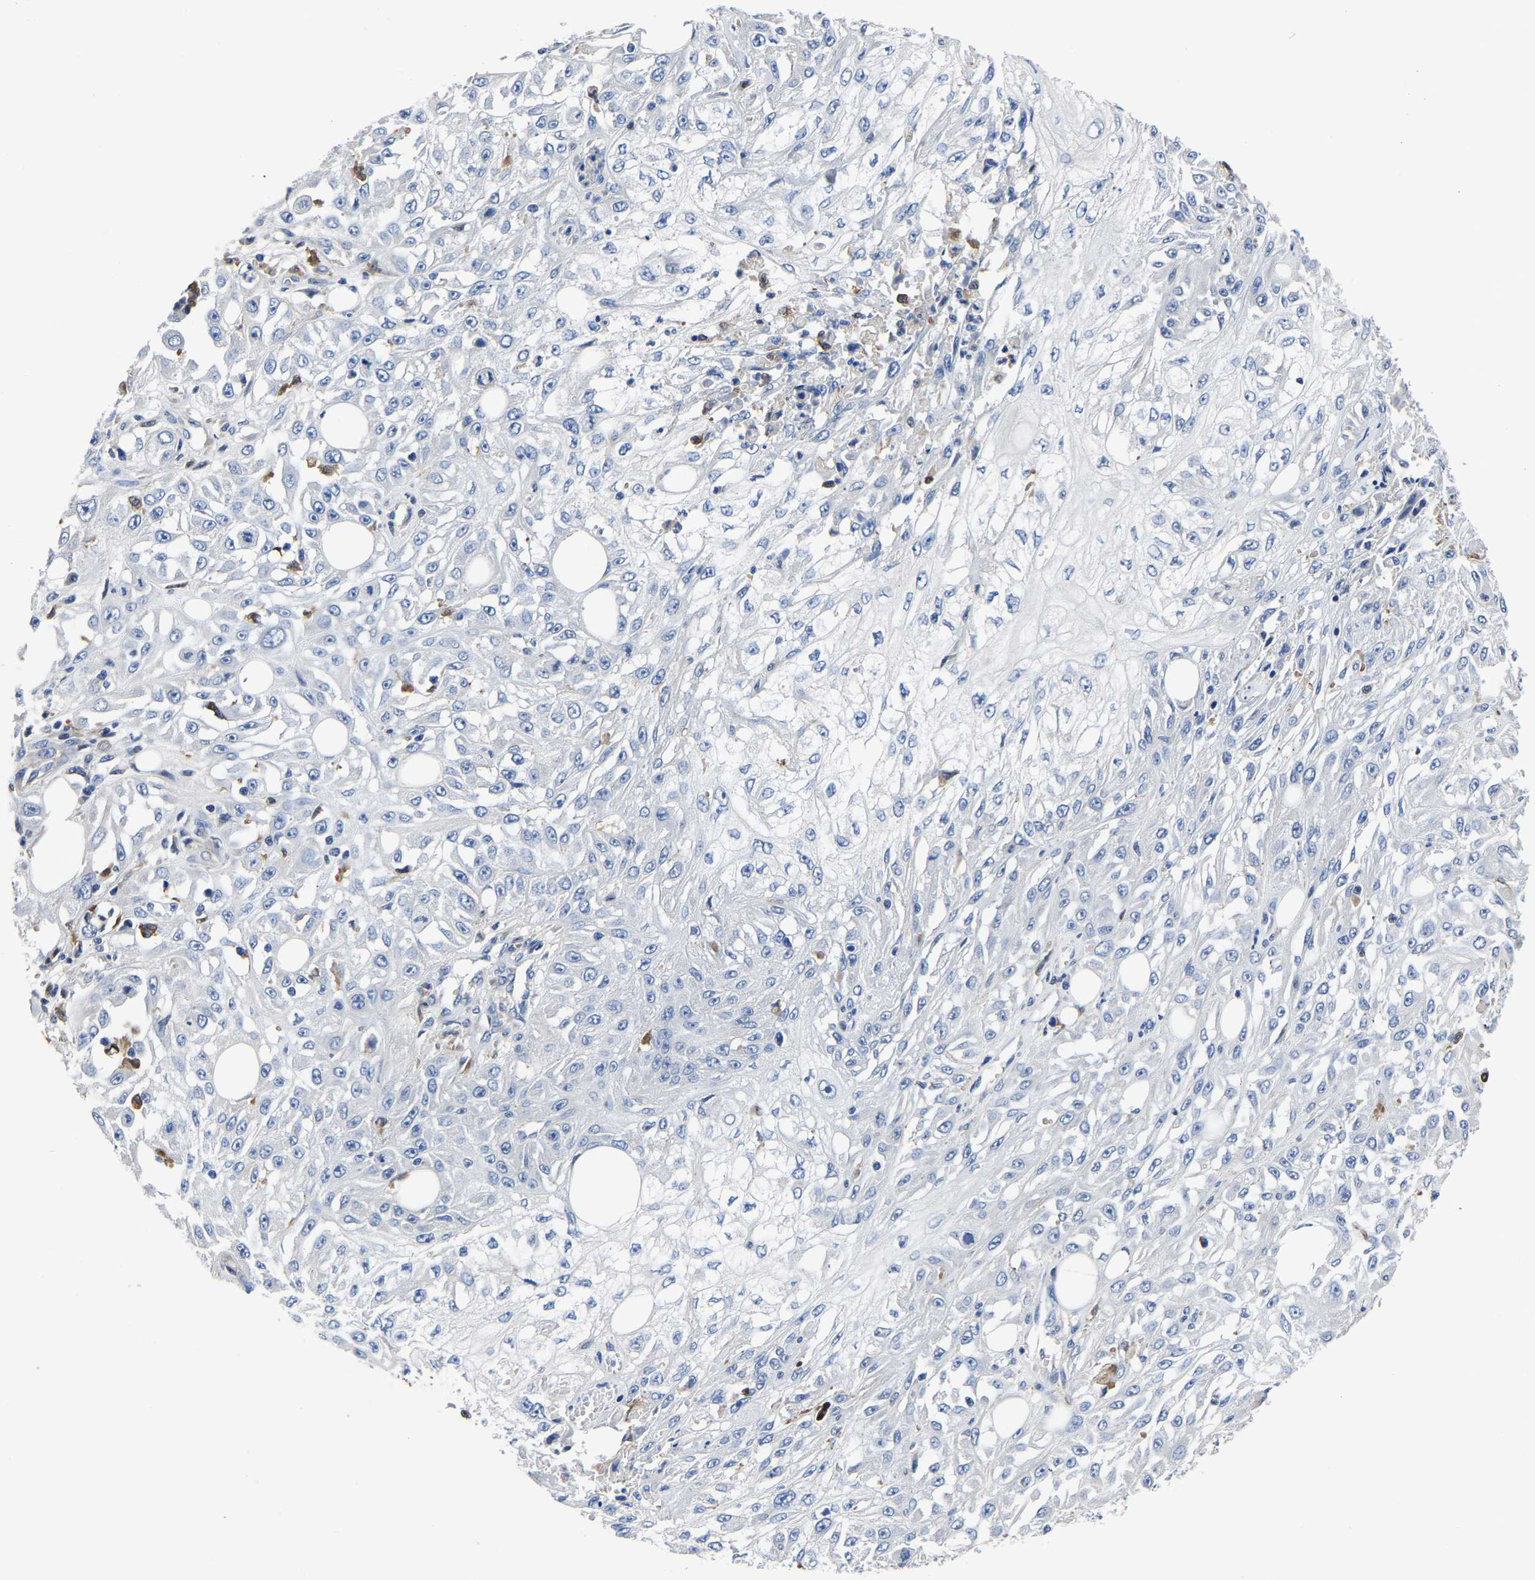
{"staining": {"intensity": "negative", "quantity": "none", "location": "none"}, "tissue": "skin cancer", "cell_type": "Tumor cells", "image_type": "cancer", "snomed": [{"axis": "morphology", "description": "Squamous cell carcinoma, NOS"}, {"axis": "morphology", "description": "Squamous cell carcinoma, metastatic, NOS"}, {"axis": "topography", "description": "Skin"}, {"axis": "topography", "description": "Lymph node"}], "caption": "Immunohistochemistry (IHC) image of human skin squamous cell carcinoma stained for a protein (brown), which shows no expression in tumor cells. (Brightfield microscopy of DAB IHC at high magnification).", "gene": "ATG2B", "patient": {"sex": "male", "age": 75}}